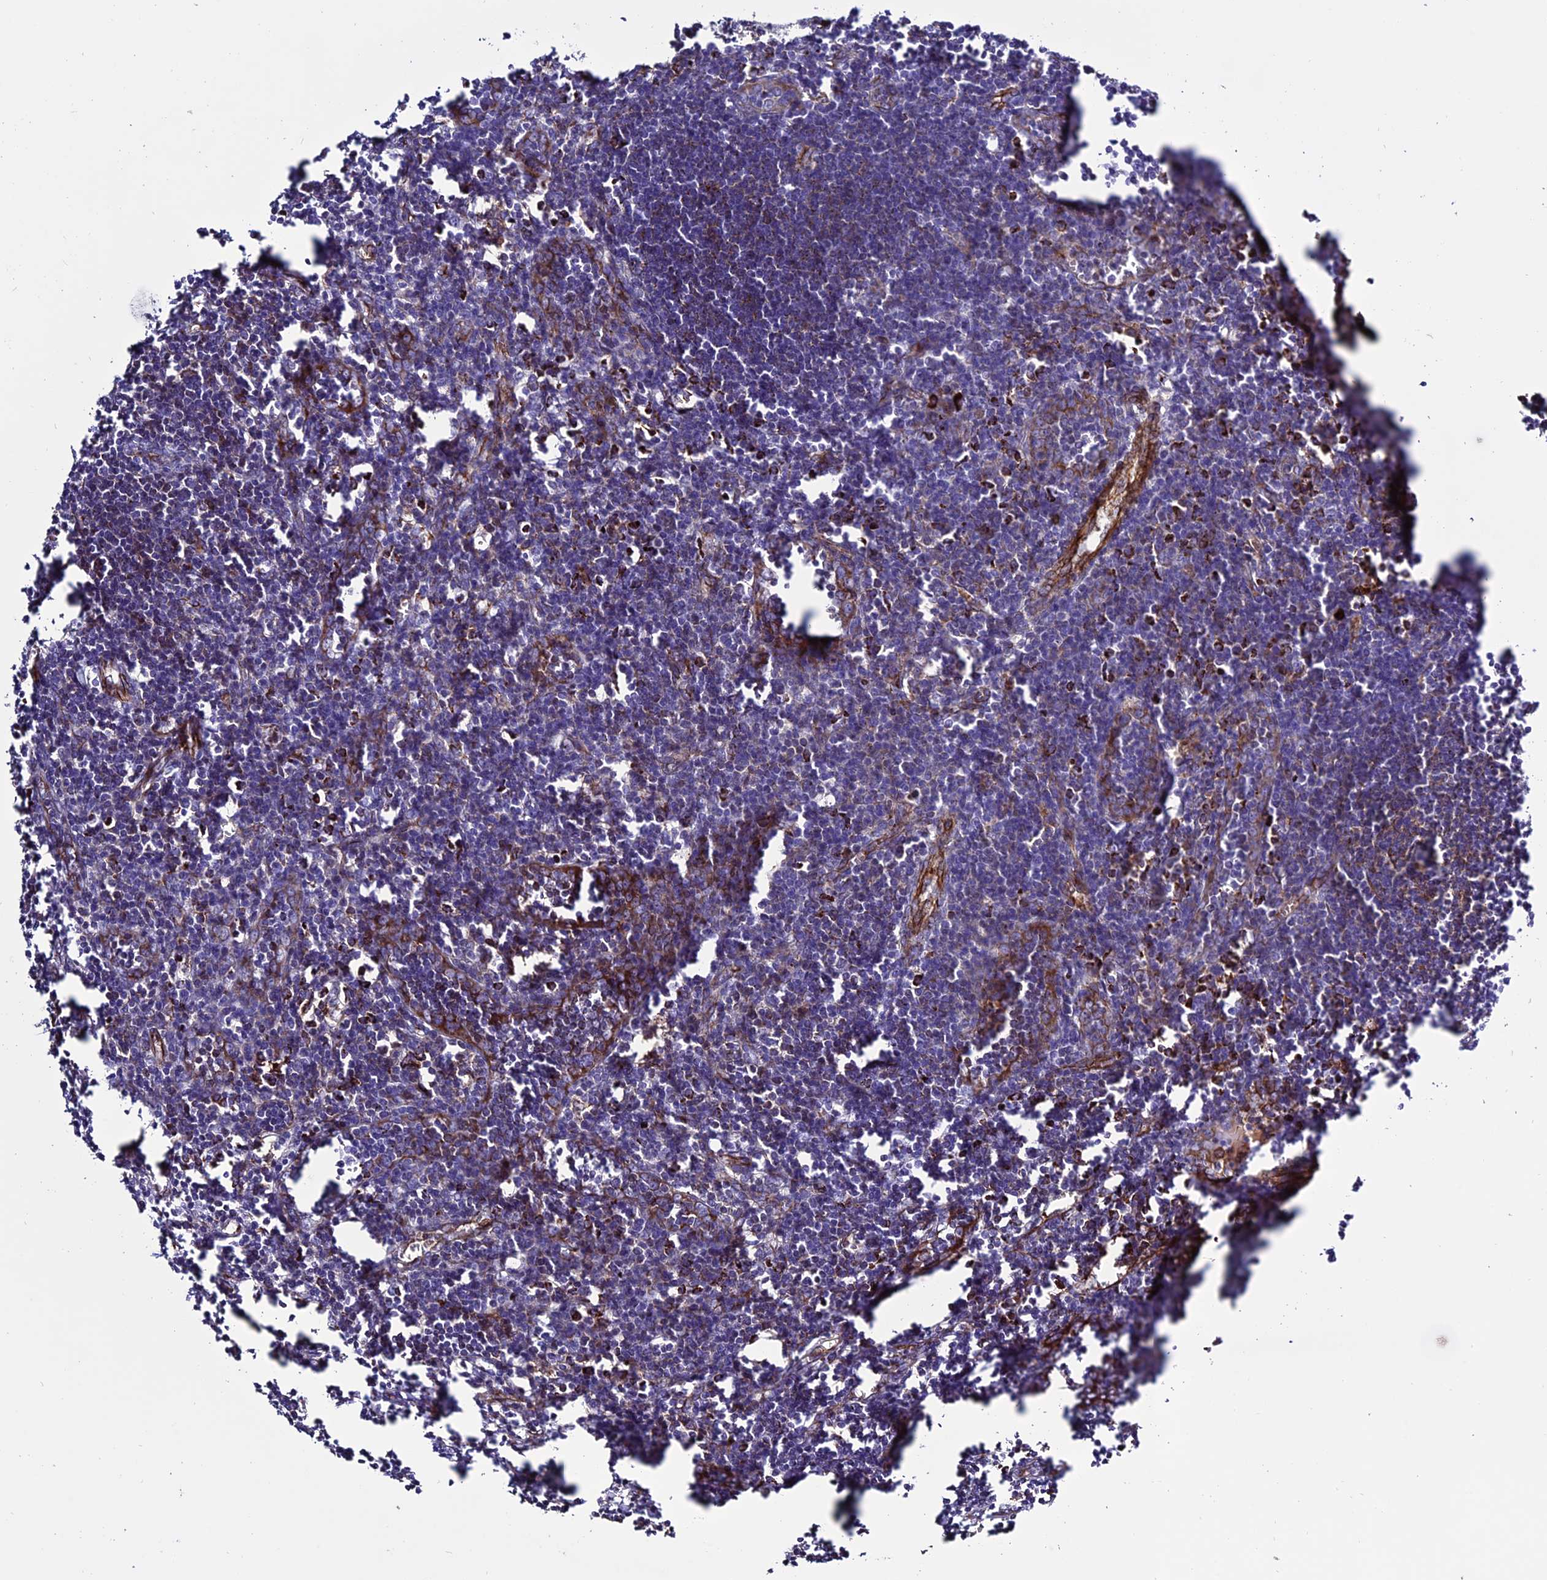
{"staining": {"intensity": "negative", "quantity": "none", "location": "none"}, "tissue": "lymph node", "cell_type": "Germinal center cells", "image_type": "normal", "snomed": [{"axis": "morphology", "description": "Normal tissue, NOS"}, {"axis": "morphology", "description": "Malignant melanoma, Metastatic site"}, {"axis": "topography", "description": "Lymph node"}], "caption": "A high-resolution image shows immunohistochemistry staining of unremarkable lymph node, which displays no significant staining in germinal center cells.", "gene": "REX1BD", "patient": {"sex": "male", "age": 41}}